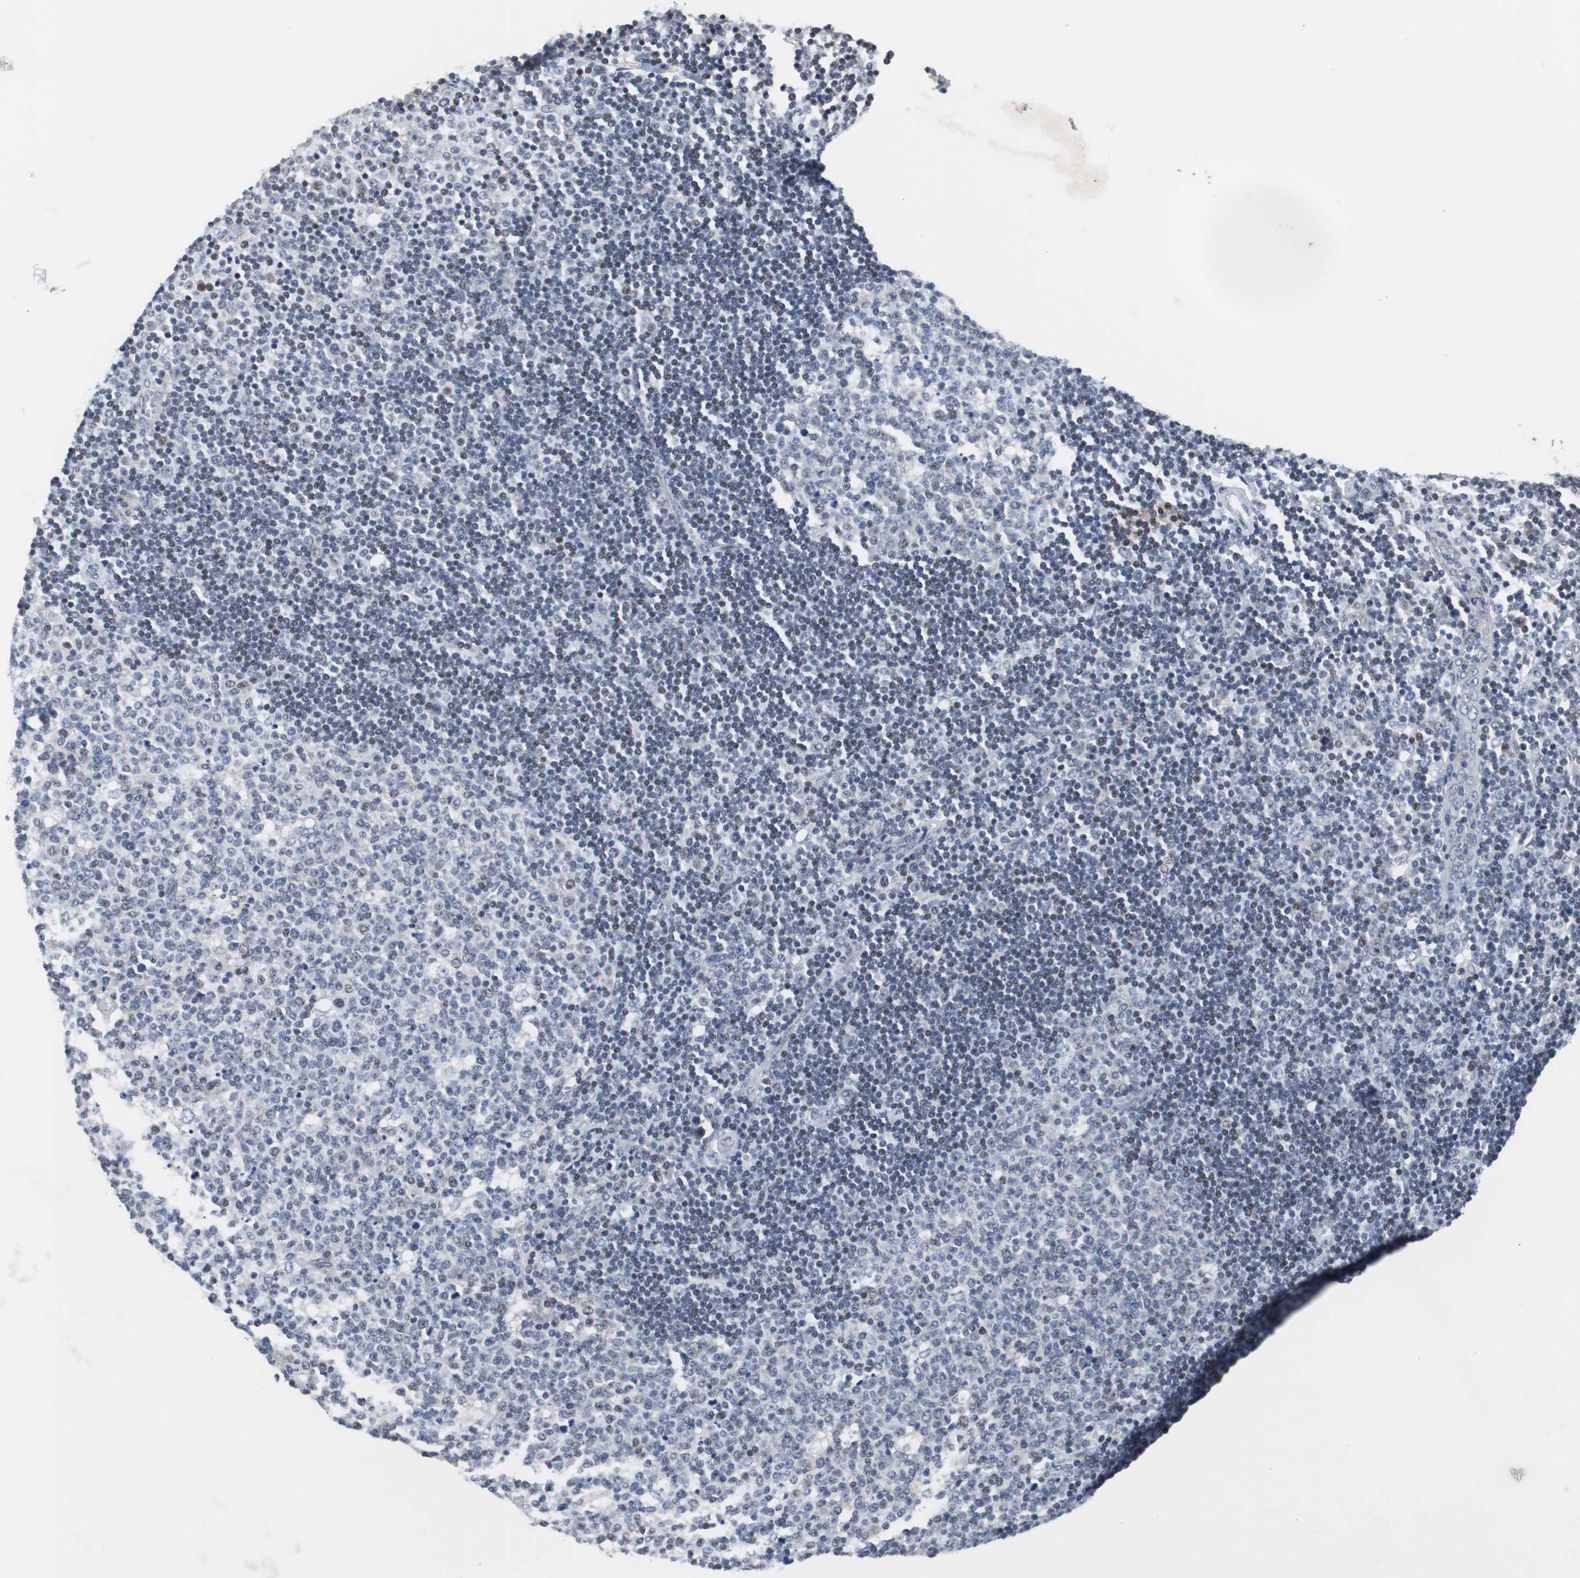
{"staining": {"intensity": "weak", "quantity": "<25%", "location": "nuclear"}, "tissue": "lymph node", "cell_type": "Germinal center cells", "image_type": "normal", "snomed": [{"axis": "morphology", "description": "Normal tissue, NOS"}, {"axis": "topography", "description": "Lymph node"}, {"axis": "topography", "description": "Salivary gland"}], "caption": "IHC image of unremarkable human lymph node stained for a protein (brown), which demonstrates no expression in germinal center cells.", "gene": "TP63", "patient": {"sex": "male", "age": 8}}